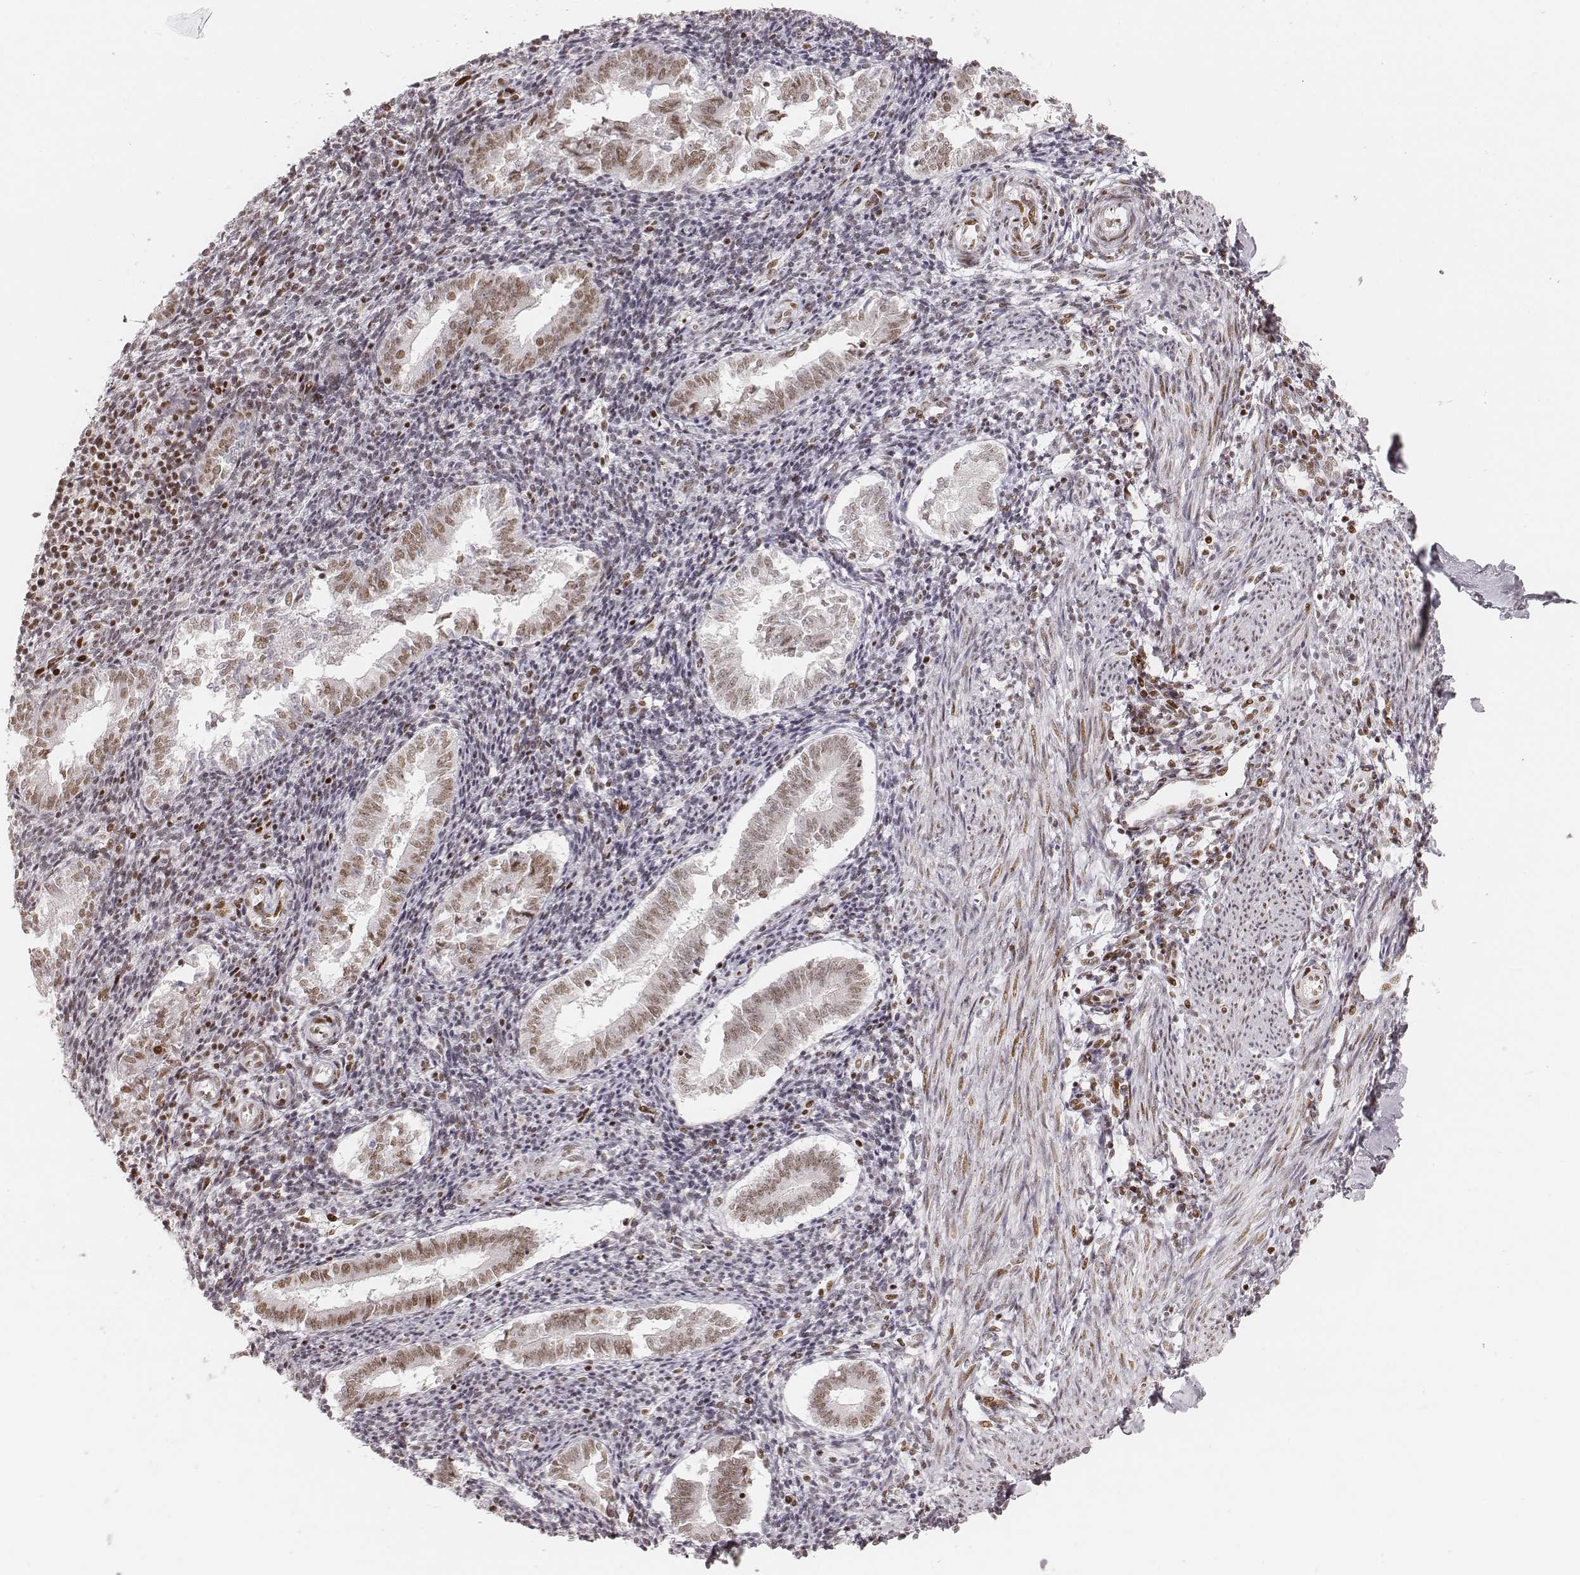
{"staining": {"intensity": "moderate", "quantity": ">75%", "location": "nuclear"}, "tissue": "endometrium", "cell_type": "Cells in endometrial stroma", "image_type": "normal", "snomed": [{"axis": "morphology", "description": "Normal tissue, NOS"}, {"axis": "topography", "description": "Endometrium"}], "caption": "Immunohistochemistry histopathology image of unremarkable human endometrium stained for a protein (brown), which displays medium levels of moderate nuclear expression in approximately >75% of cells in endometrial stroma.", "gene": "HNRNPC", "patient": {"sex": "female", "age": 25}}